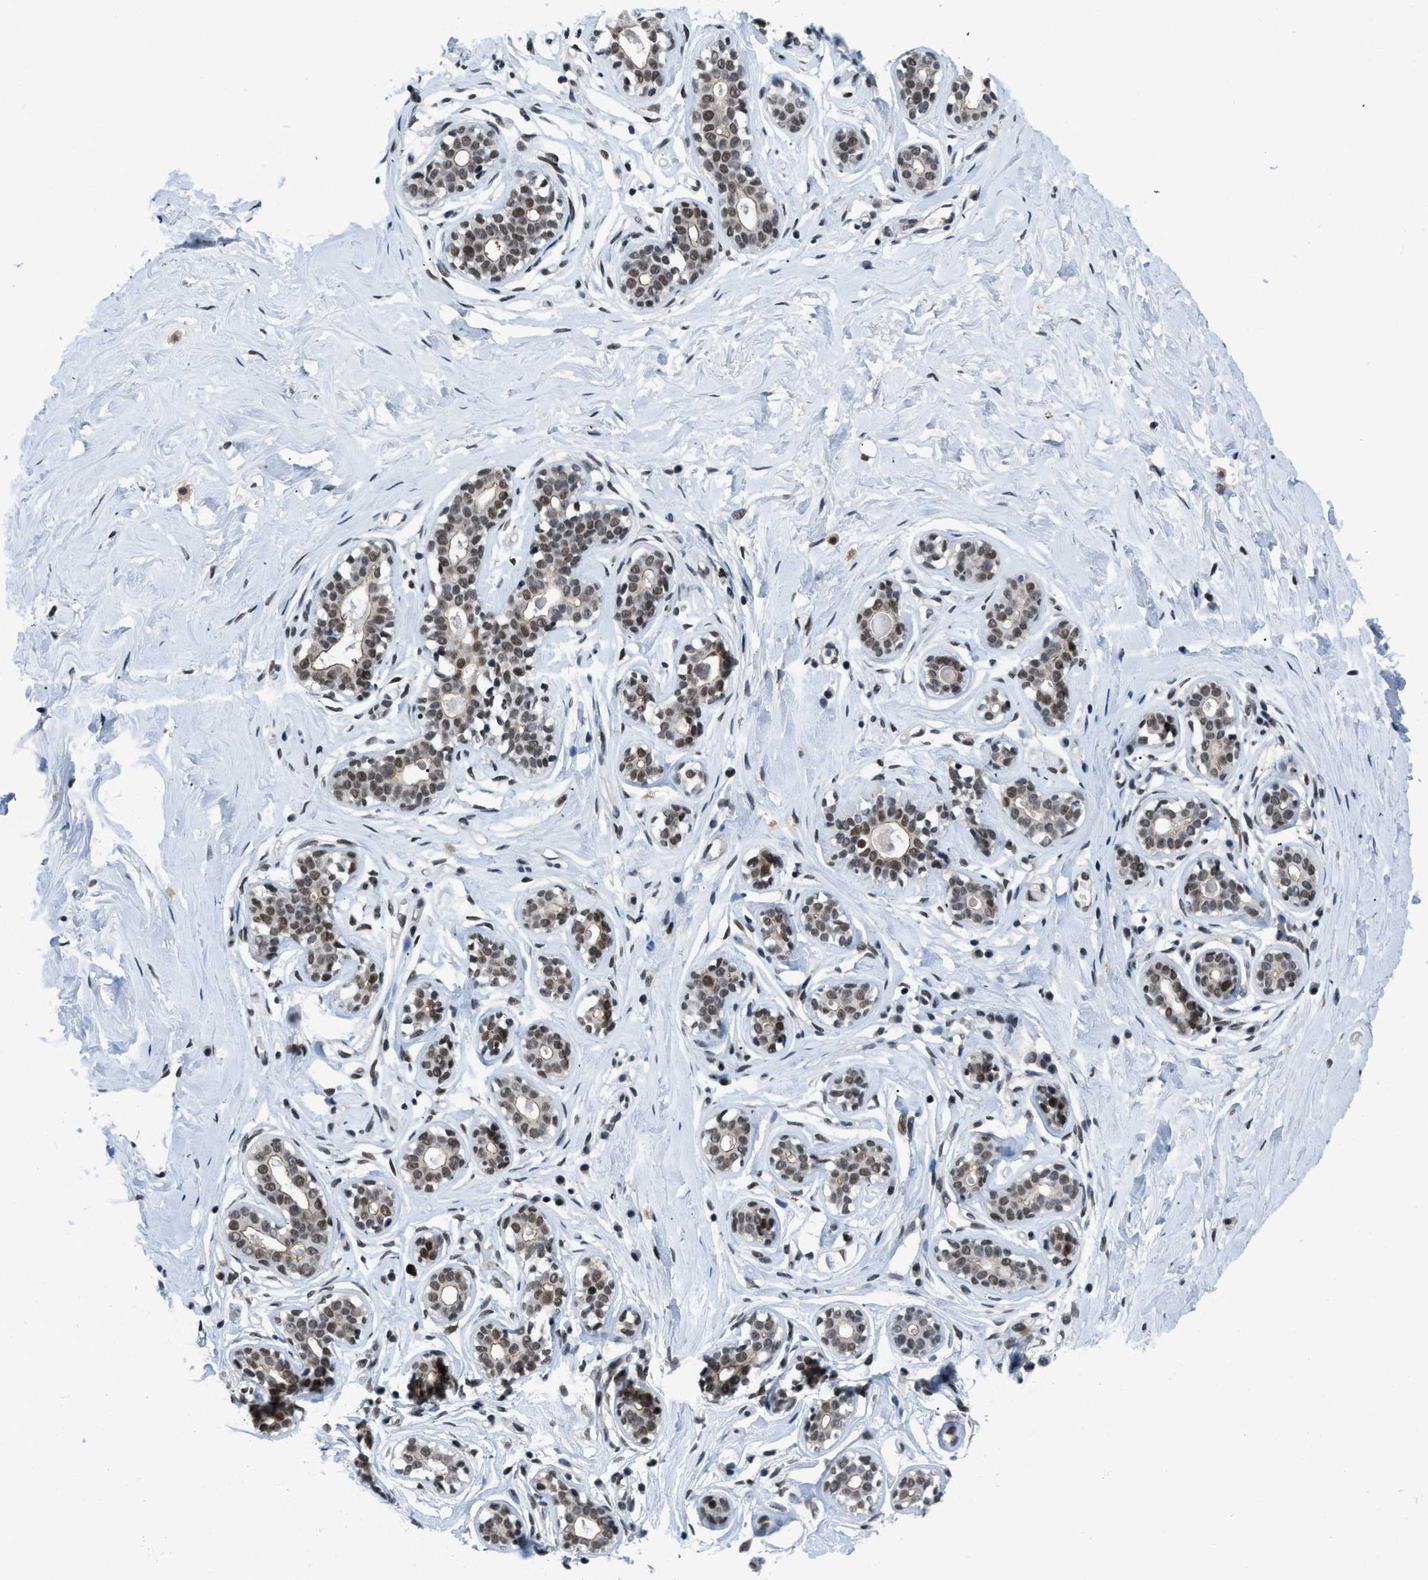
{"staining": {"intensity": "moderate", "quantity": ">75%", "location": "nuclear"}, "tissue": "breast", "cell_type": "Adipocytes", "image_type": "normal", "snomed": [{"axis": "morphology", "description": "Normal tissue, NOS"}, {"axis": "topography", "description": "Breast"}], "caption": "Protein staining of benign breast demonstrates moderate nuclear positivity in approximately >75% of adipocytes. (brown staining indicates protein expression, while blue staining denotes nuclei).", "gene": "GATAD2B", "patient": {"sex": "female", "age": 23}}